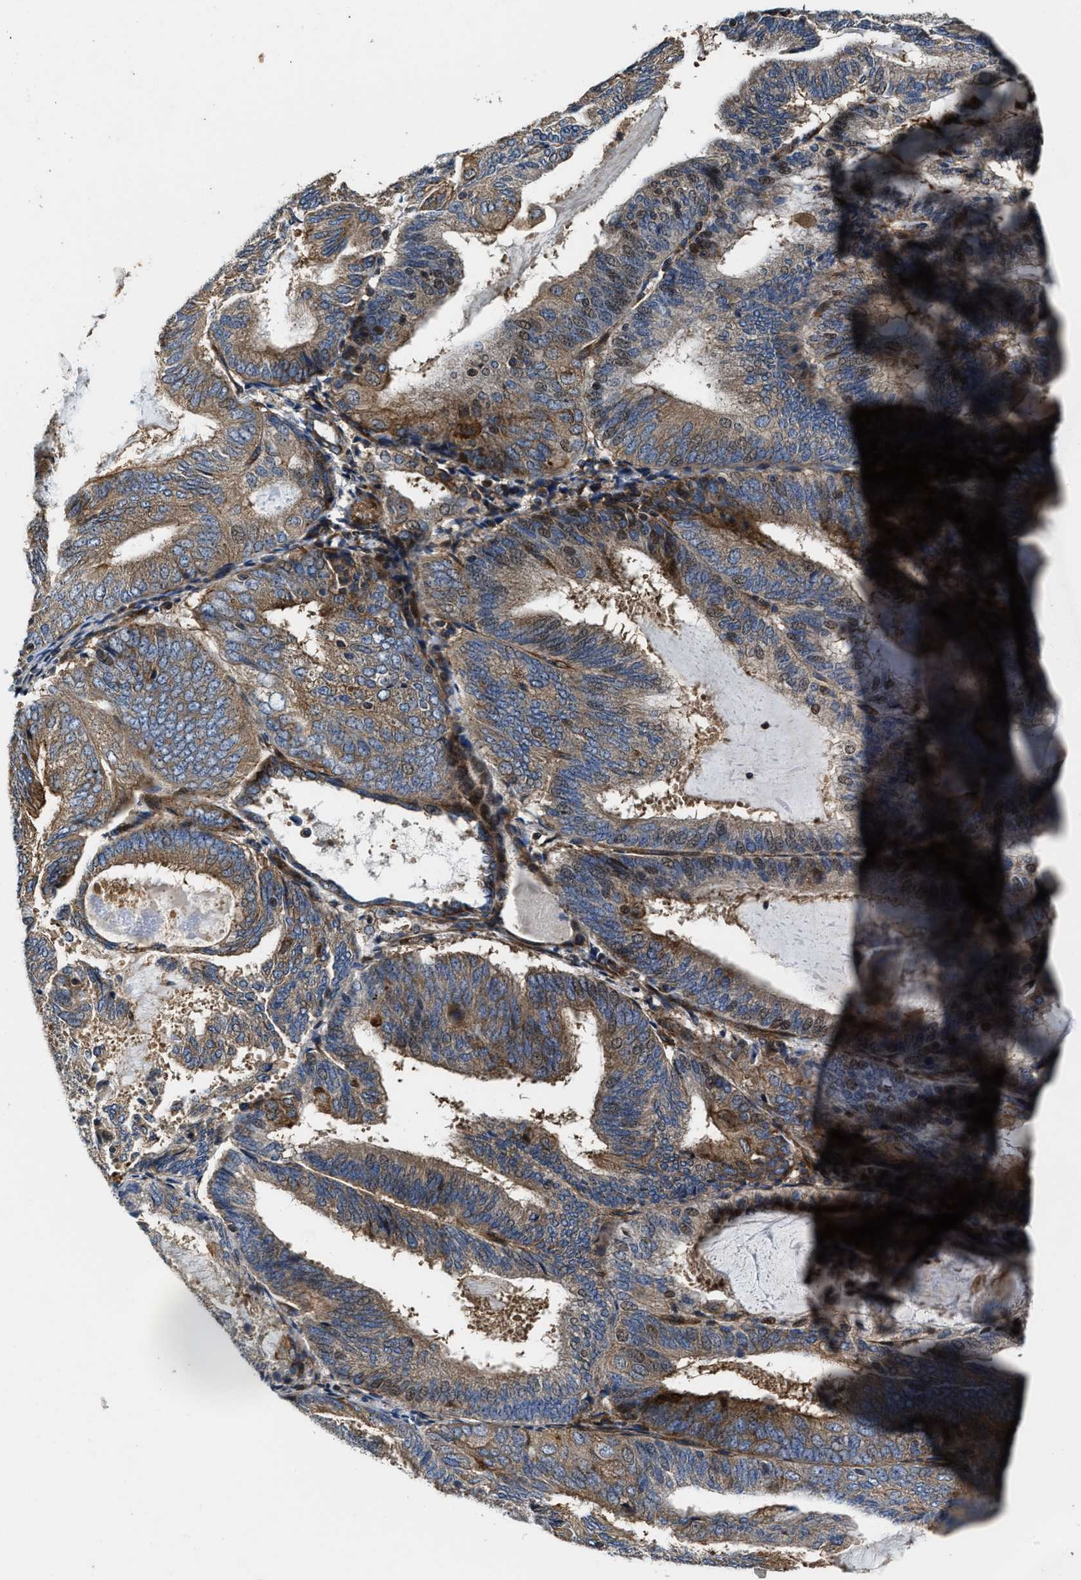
{"staining": {"intensity": "weak", "quantity": ">75%", "location": "cytoplasmic/membranous,nuclear"}, "tissue": "endometrial cancer", "cell_type": "Tumor cells", "image_type": "cancer", "snomed": [{"axis": "morphology", "description": "Adenocarcinoma, NOS"}, {"axis": "topography", "description": "Endometrium"}], "caption": "Protein analysis of endometrial cancer tissue exhibits weak cytoplasmic/membranous and nuclear positivity in about >75% of tumor cells.", "gene": "PTAR1", "patient": {"sex": "female", "age": 81}}